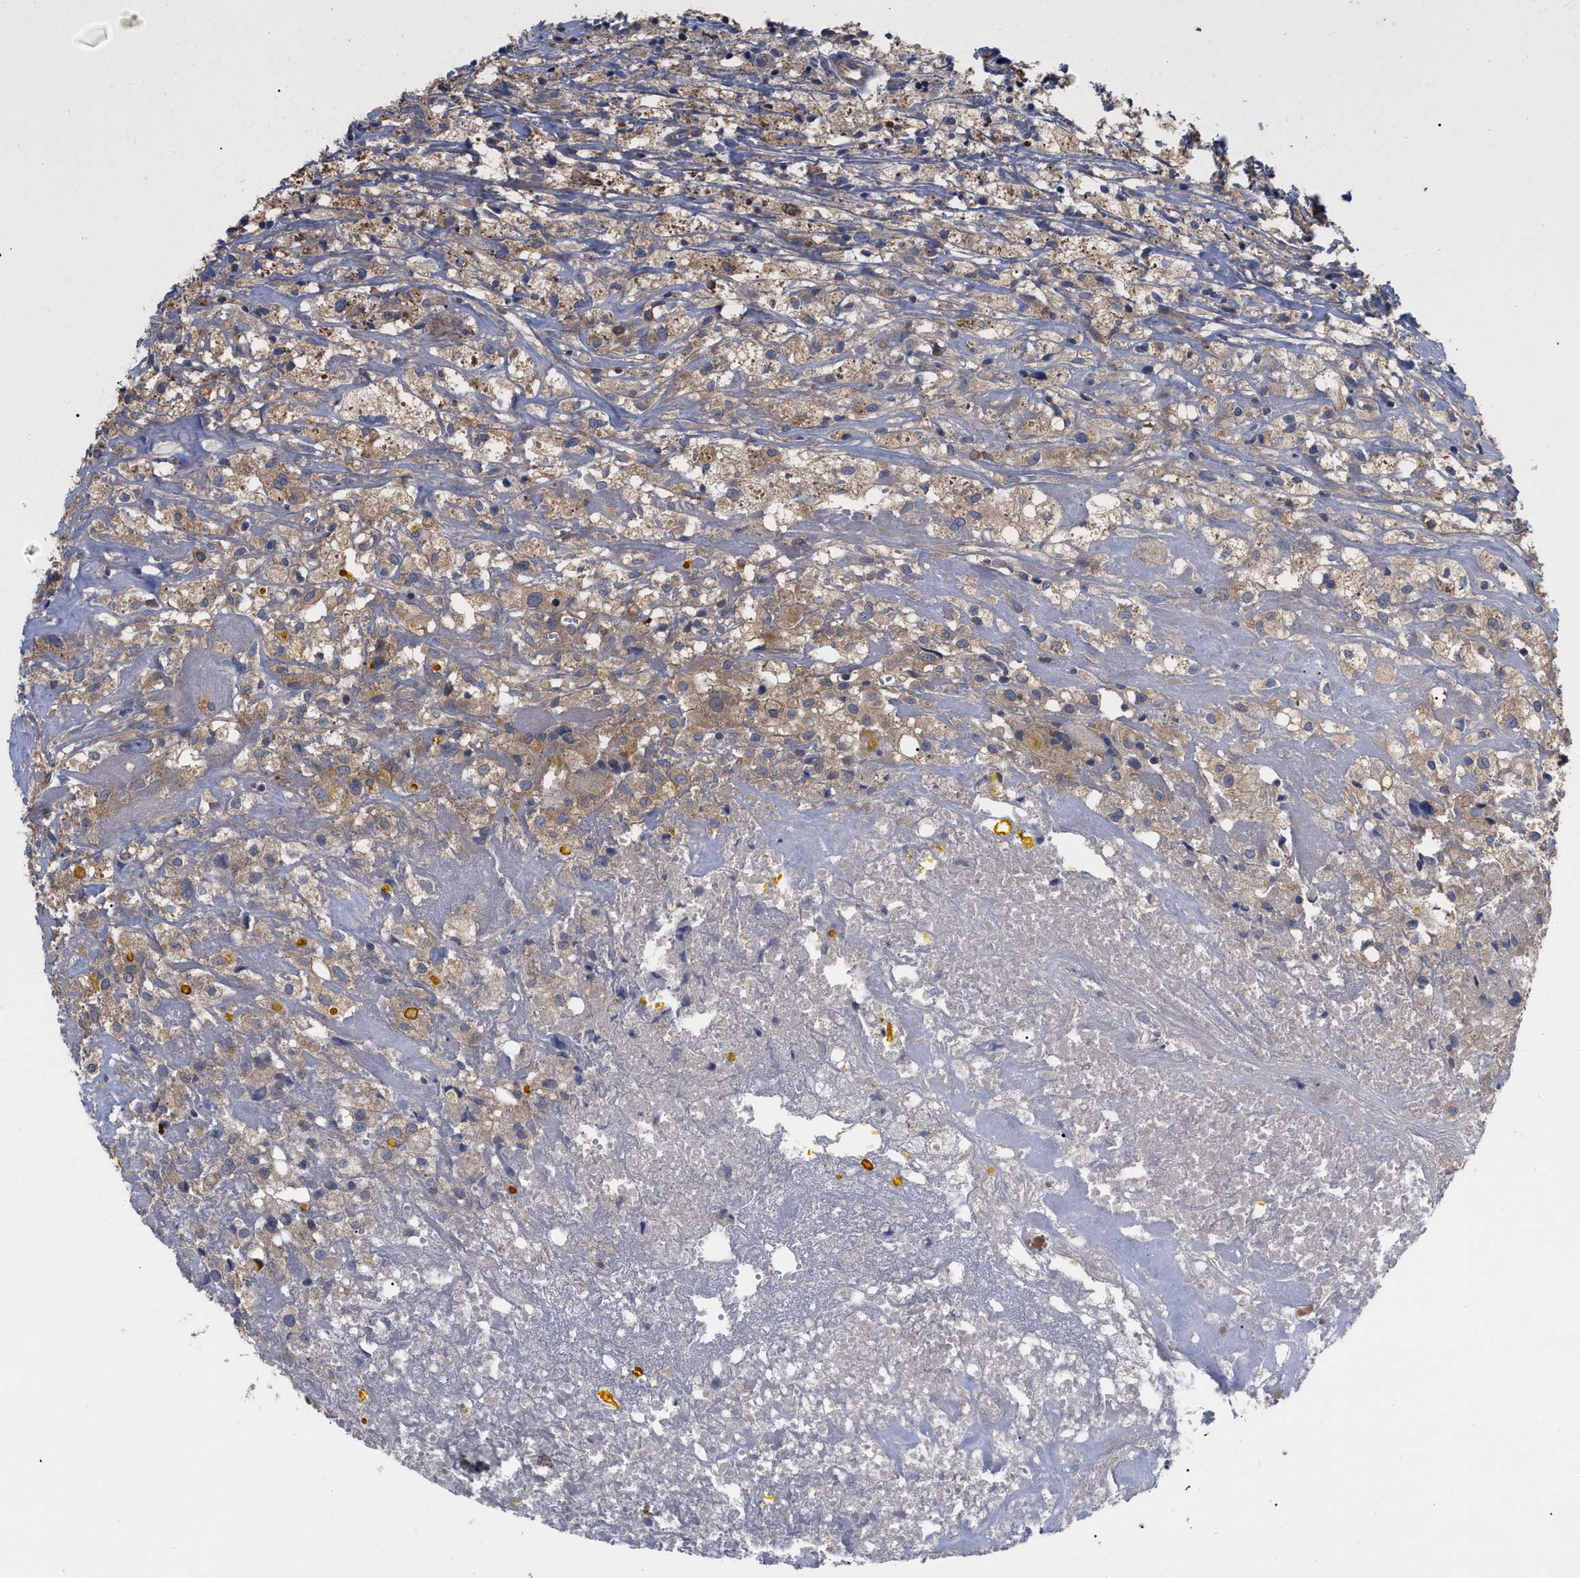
{"staining": {"intensity": "weak", "quantity": ">75%", "location": "cytoplasmic/membranous"}, "tissue": "testis cancer", "cell_type": "Tumor cells", "image_type": "cancer", "snomed": [{"axis": "morphology", "description": "Carcinoma, Embryonal, NOS"}, {"axis": "topography", "description": "Testis"}], "caption": "Protein staining shows weak cytoplasmic/membranous positivity in about >75% of tumor cells in testis cancer.", "gene": "RAP1GDS1", "patient": {"sex": "male", "age": 2}}